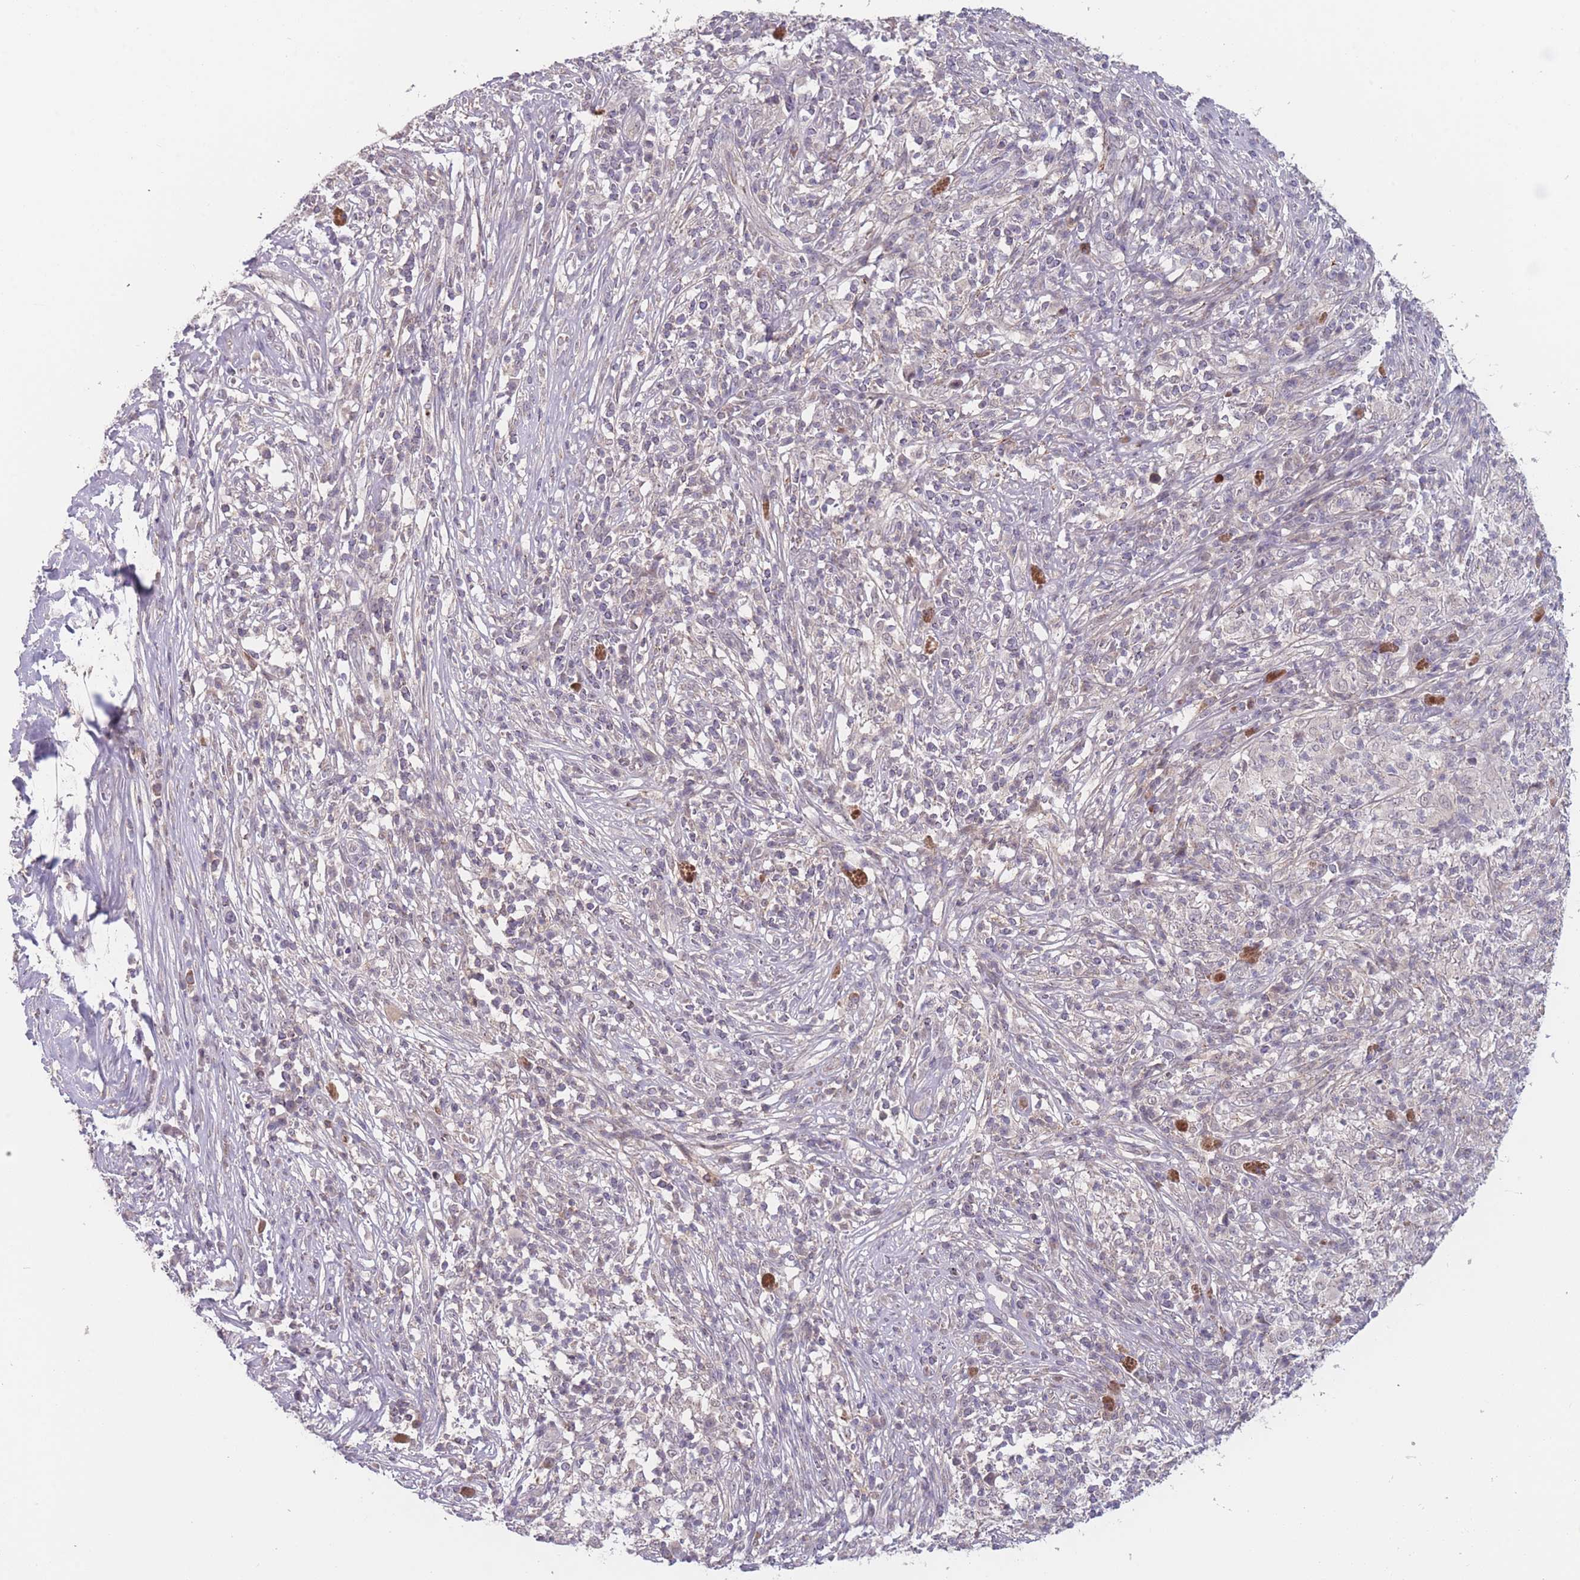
{"staining": {"intensity": "negative", "quantity": "none", "location": "none"}, "tissue": "melanoma", "cell_type": "Tumor cells", "image_type": "cancer", "snomed": [{"axis": "morphology", "description": "Malignant melanoma, NOS"}, {"axis": "topography", "description": "Skin"}], "caption": "Immunohistochemistry of melanoma shows no expression in tumor cells. Nuclei are stained in blue.", "gene": "TMEM232", "patient": {"sex": "male", "age": 66}}